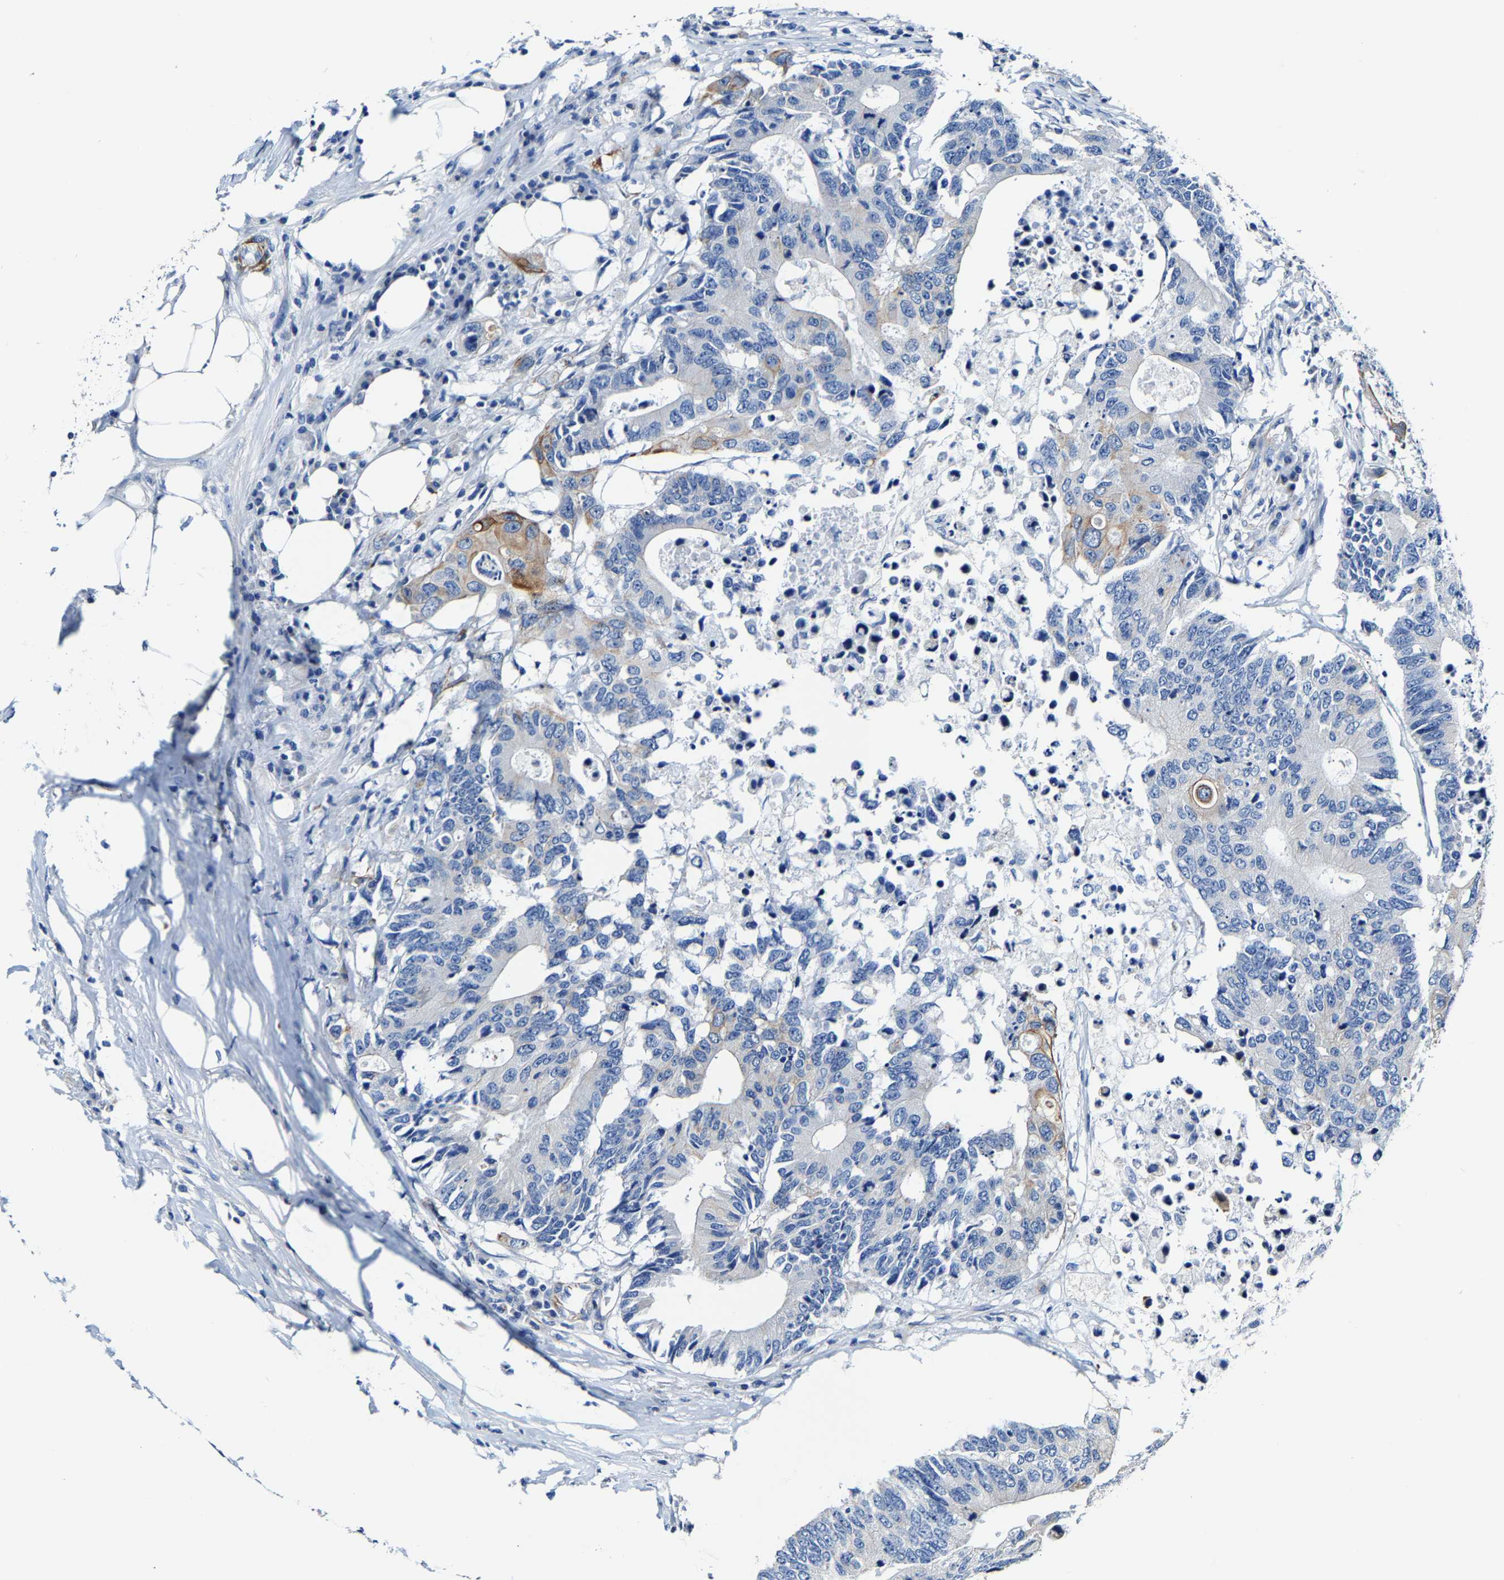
{"staining": {"intensity": "moderate", "quantity": "<25%", "location": "cytoplasmic/membranous"}, "tissue": "colorectal cancer", "cell_type": "Tumor cells", "image_type": "cancer", "snomed": [{"axis": "morphology", "description": "Adenocarcinoma, NOS"}, {"axis": "topography", "description": "Colon"}], "caption": "Immunohistochemical staining of human colorectal cancer shows moderate cytoplasmic/membranous protein positivity in approximately <25% of tumor cells.", "gene": "MMEL1", "patient": {"sex": "male", "age": 71}}